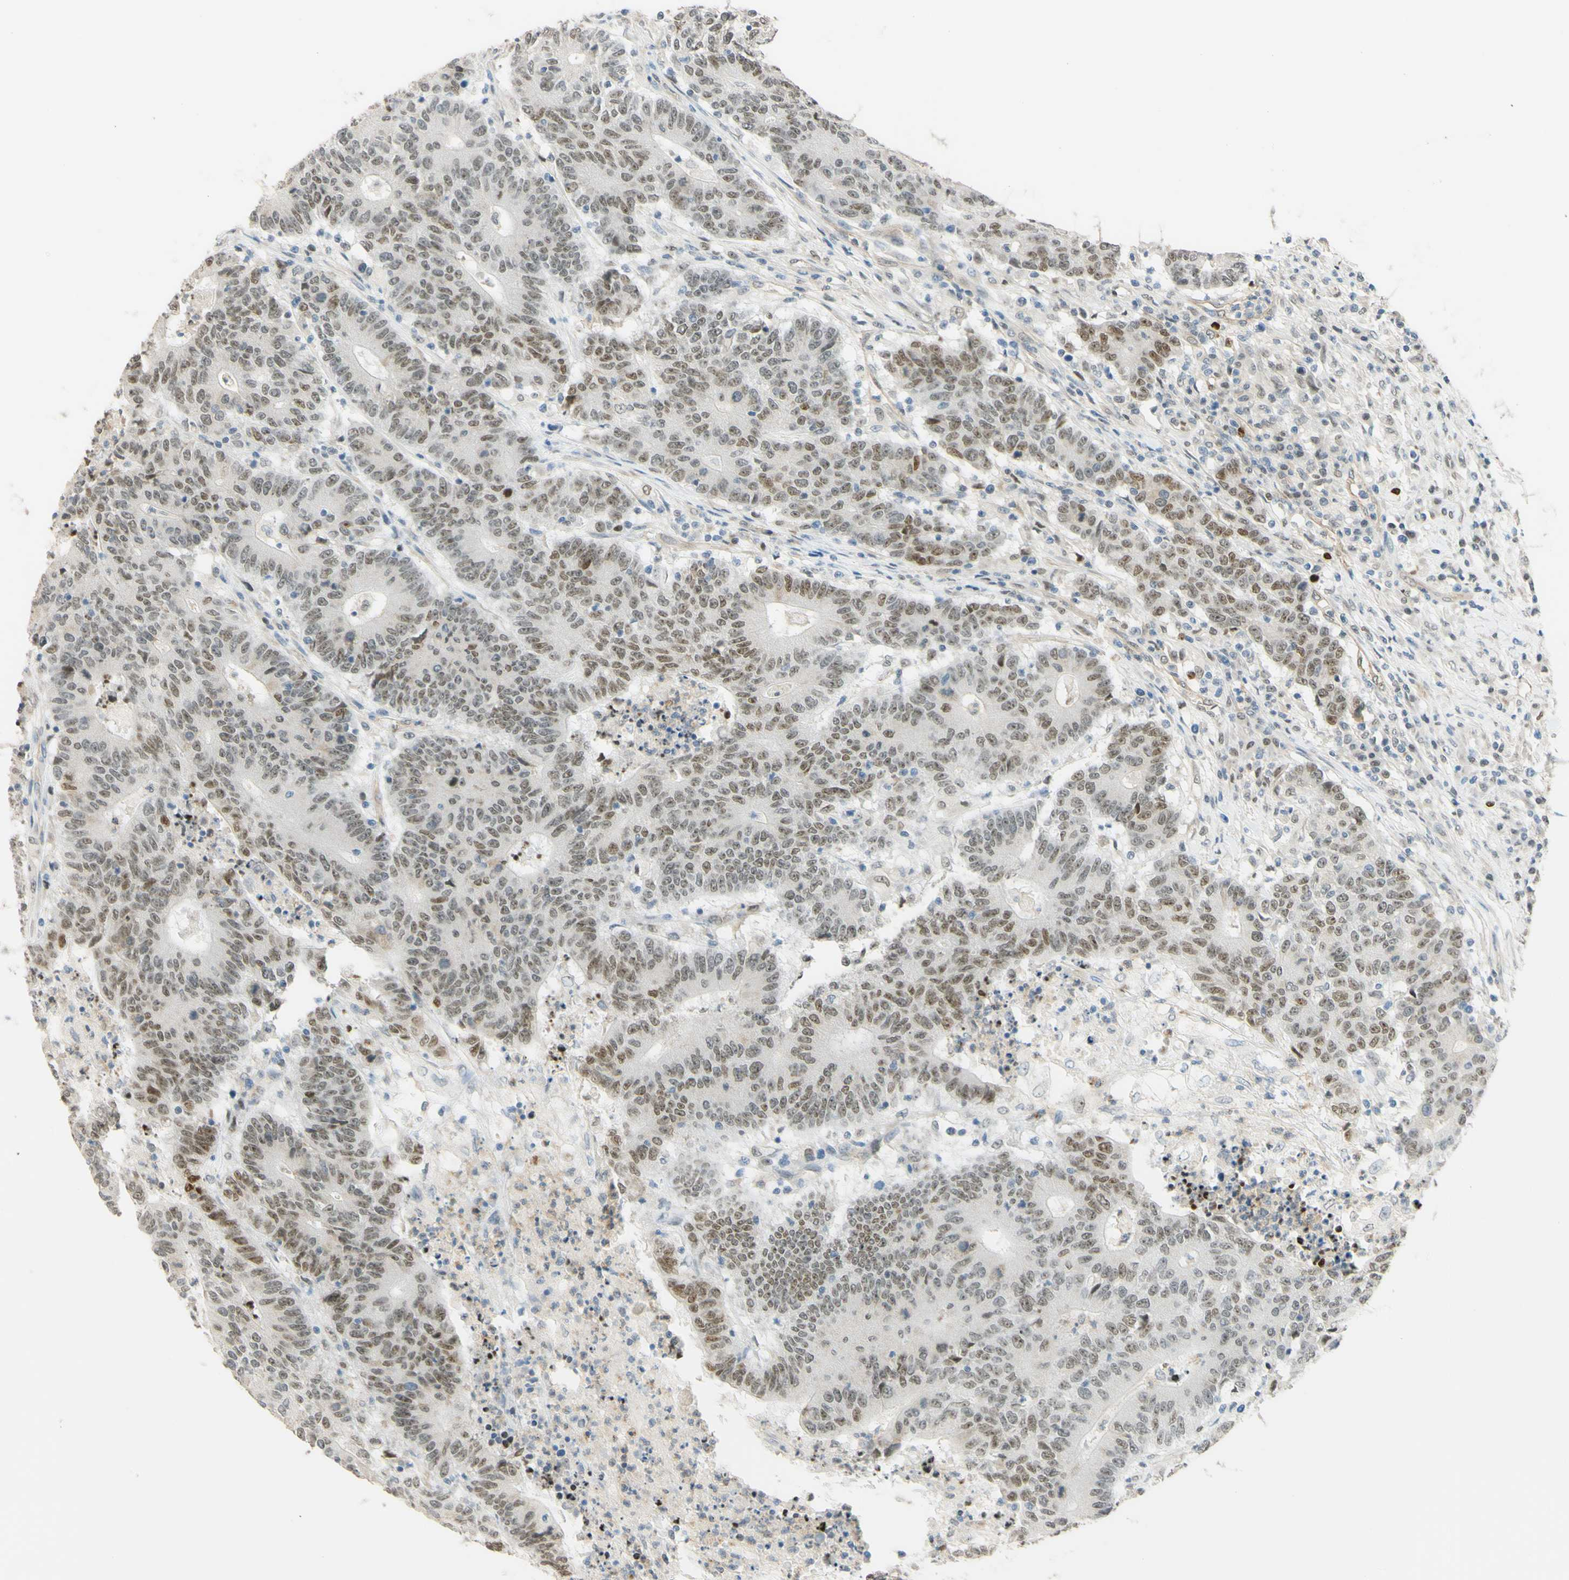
{"staining": {"intensity": "weak", "quantity": ">75%", "location": "nuclear"}, "tissue": "colorectal cancer", "cell_type": "Tumor cells", "image_type": "cancer", "snomed": [{"axis": "morphology", "description": "Normal tissue, NOS"}, {"axis": "morphology", "description": "Adenocarcinoma, NOS"}, {"axis": "topography", "description": "Colon"}], "caption": "Human colorectal cancer stained with a protein marker exhibits weak staining in tumor cells.", "gene": "POLB", "patient": {"sex": "female", "age": 75}}